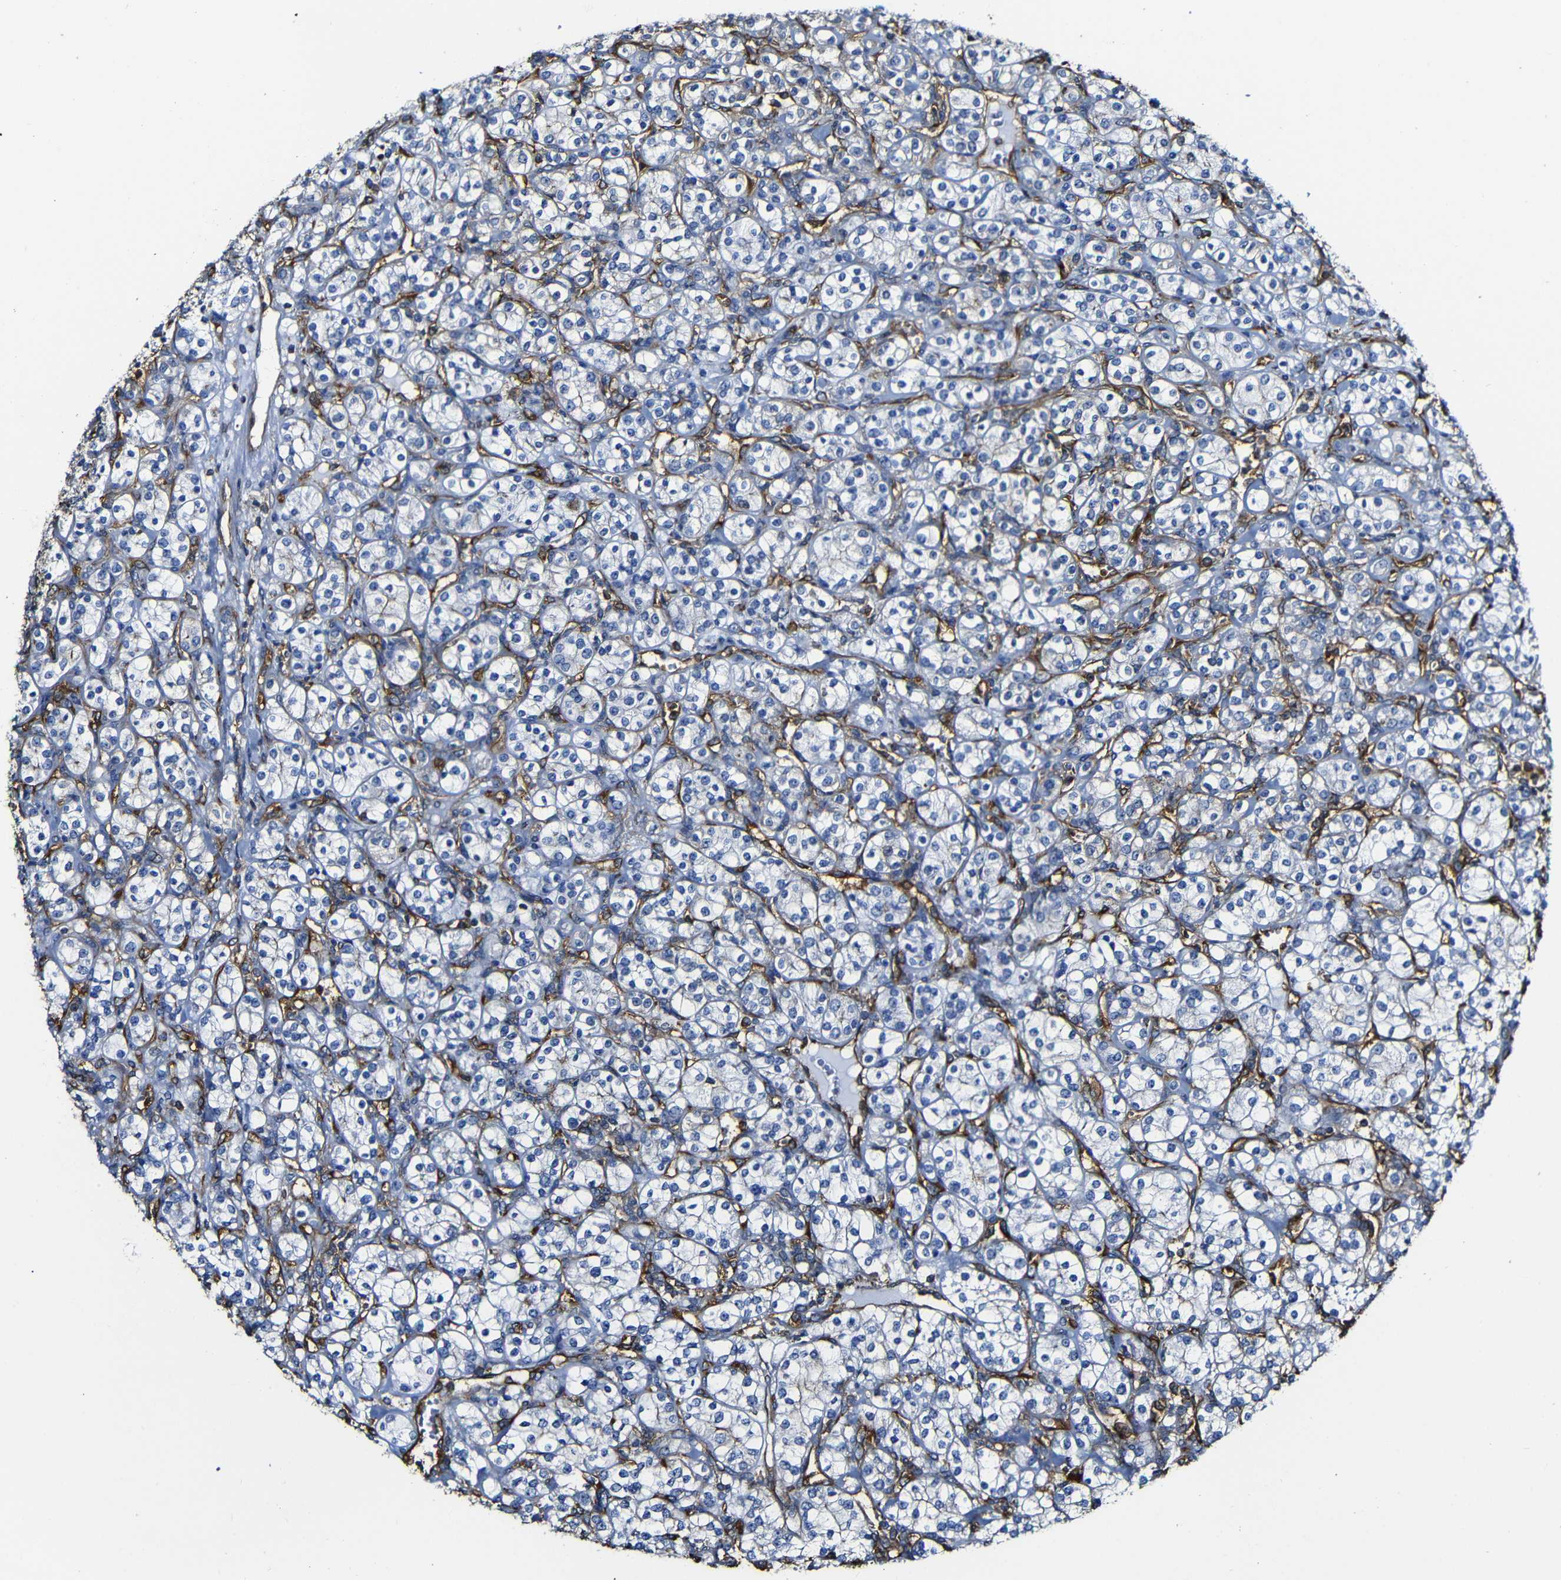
{"staining": {"intensity": "negative", "quantity": "none", "location": "none"}, "tissue": "renal cancer", "cell_type": "Tumor cells", "image_type": "cancer", "snomed": [{"axis": "morphology", "description": "Adenocarcinoma, NOS"}, {"axis": "topography", "description": "Kidney"}], "caption": "High power microscopy micrograph of an immunohistochemistry (IHC) micrograph of adenocarcinoma (renal), revealing no significant positivity in tumor cells.", "gene": "MSN", "patient": {"sex": "male", "age": 77}}